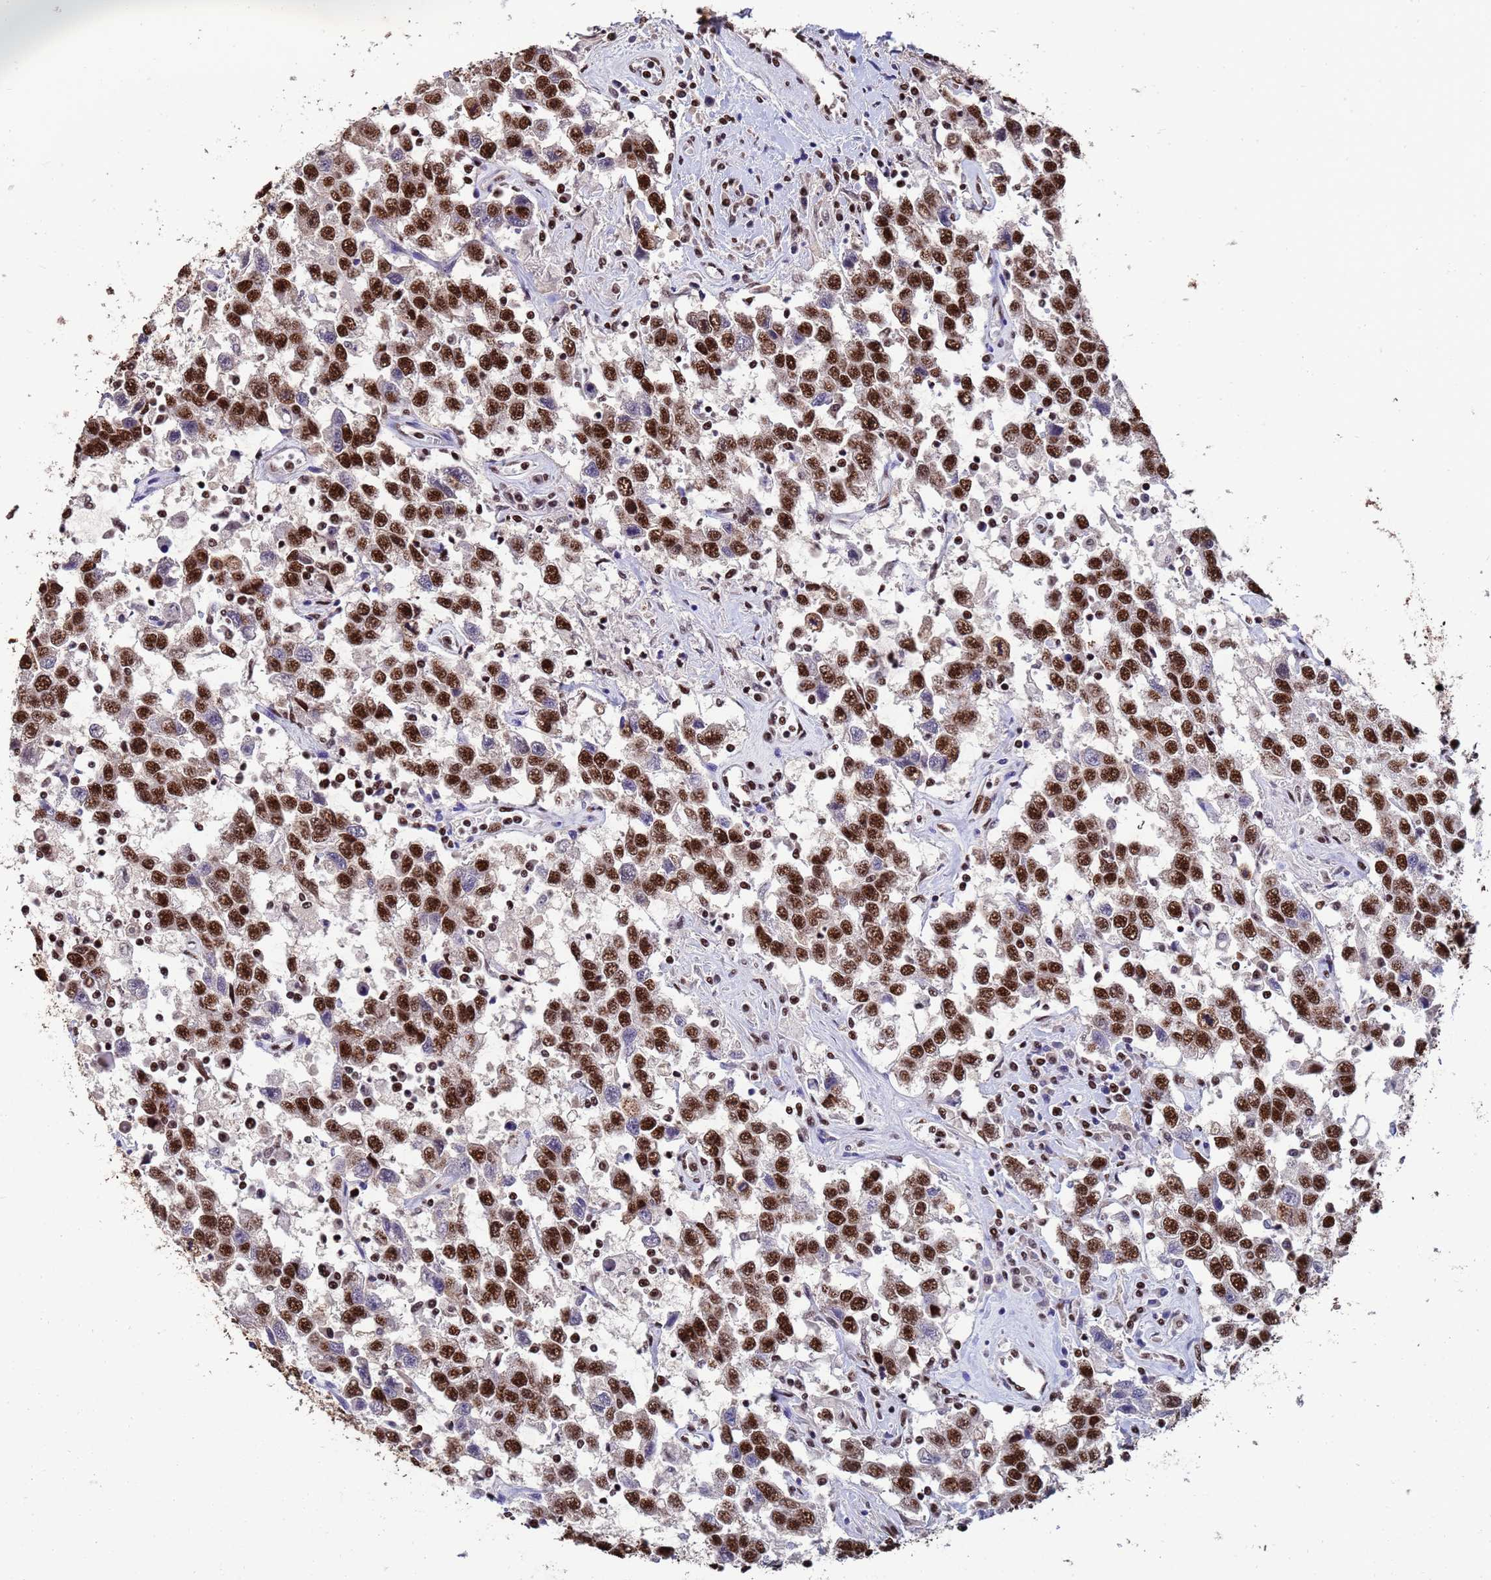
{"staining": {"intensity": "strong", "quantity": ">75%", "location": "nuclear"}, "tissue": "testis cancer", "cell_type": "Tumor cells", "image_type": "cancer", "snomed": [{"axis": "morphology", "description": "Seminoma, NOS"}, {"axis": "topography", "description": "Testis"}], "caption": "Immunohistochemistry (DAB (3,3'-diaminobenzidine)) staining of human testis seminoma shows strong nuclear protein staining in approximately >75% of tumor cells. (DAB IHC with brightfield microscopy, high magnification).", "gene": "SF3B2", "patient": {"sex": "male", "age": 41}}